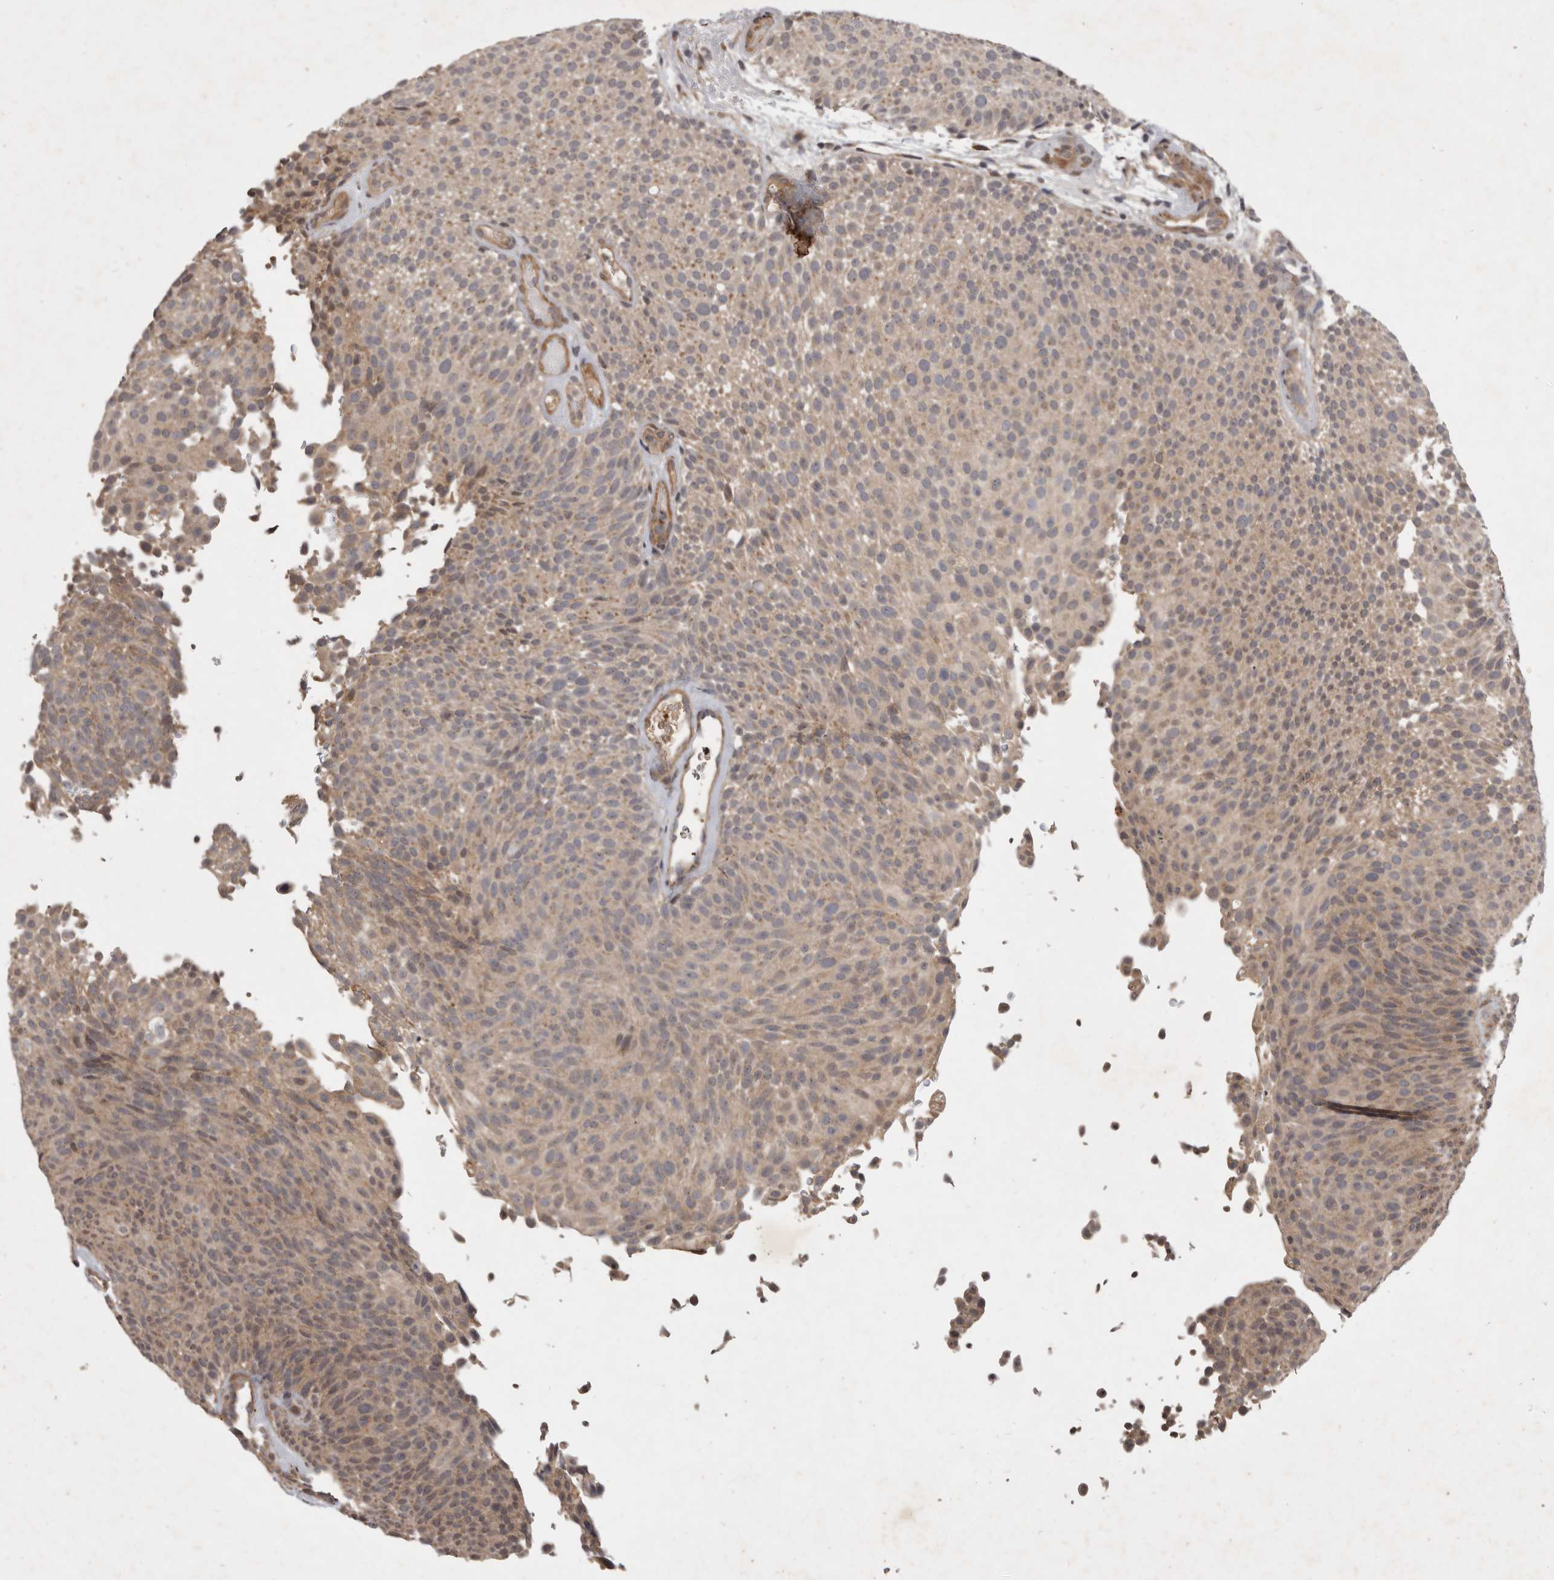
{"staining": {"intensity": "weak", "quantity": ">75%", "location": "cytoplasmic/membranous,nuclear"}, "tissue": "urothelial cancer", "cell_type": "Tumor cells", "image_type": "cancer", "snomed": [{"axis": "morphology", "description": "Urothelial carcinoma, Low grade"}, {"axis": "topography", "description": "Urinary bladder"}], "caption": "This is an image of IHC staining of urothelial carcinoma (low-grade), which shows weak expression in the cytoplasmic/membranous and nuclear of tumor cells.", "gene": "DNAJC28", "patient": {"sex": "male", "age": 78}}